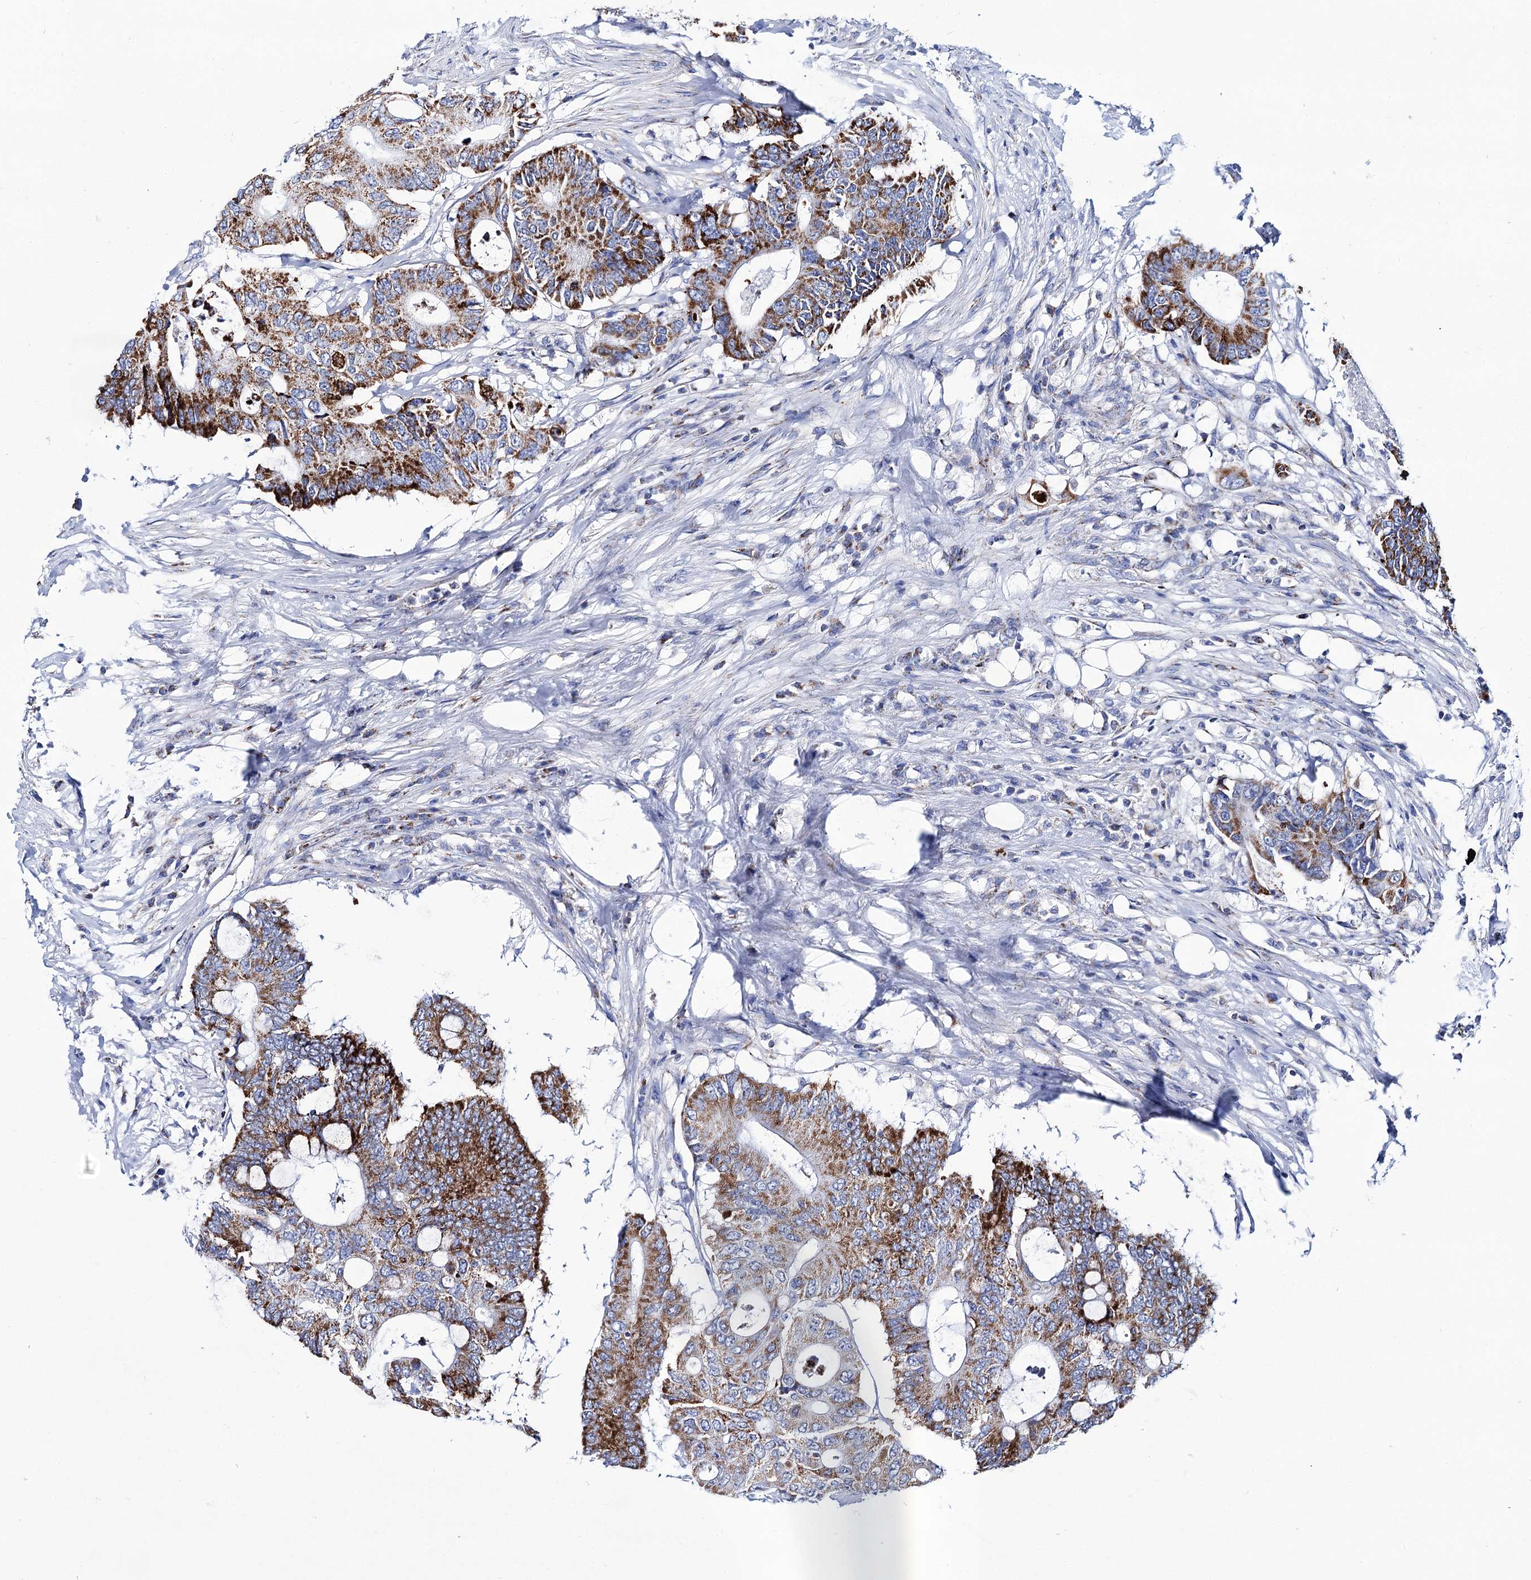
{"staining": {"intensity": "strong", "quantity": "25%-75%", "location": "cytoplasmic/membranous"}, "tissue": "colorectal cancer", "cell_type": "Tumor cells", "image_type": "cancer", "snomed": [{"axis": "morphology", "description": "Adenocarcinoma, NOS"}, {"axis": "topography", "description": "Colon"}], "caption": "DAB immunohistochemical staining of human colorectal cancer exhibits strong cytoplasmic/membranous protein positivity in approximately 25%-75% of tumor cells. (DAB = brown stain, brightfield microscopy at high magnification).", "gene": "UBASH3B", "patient": {"sex": "male", "age": 71}}